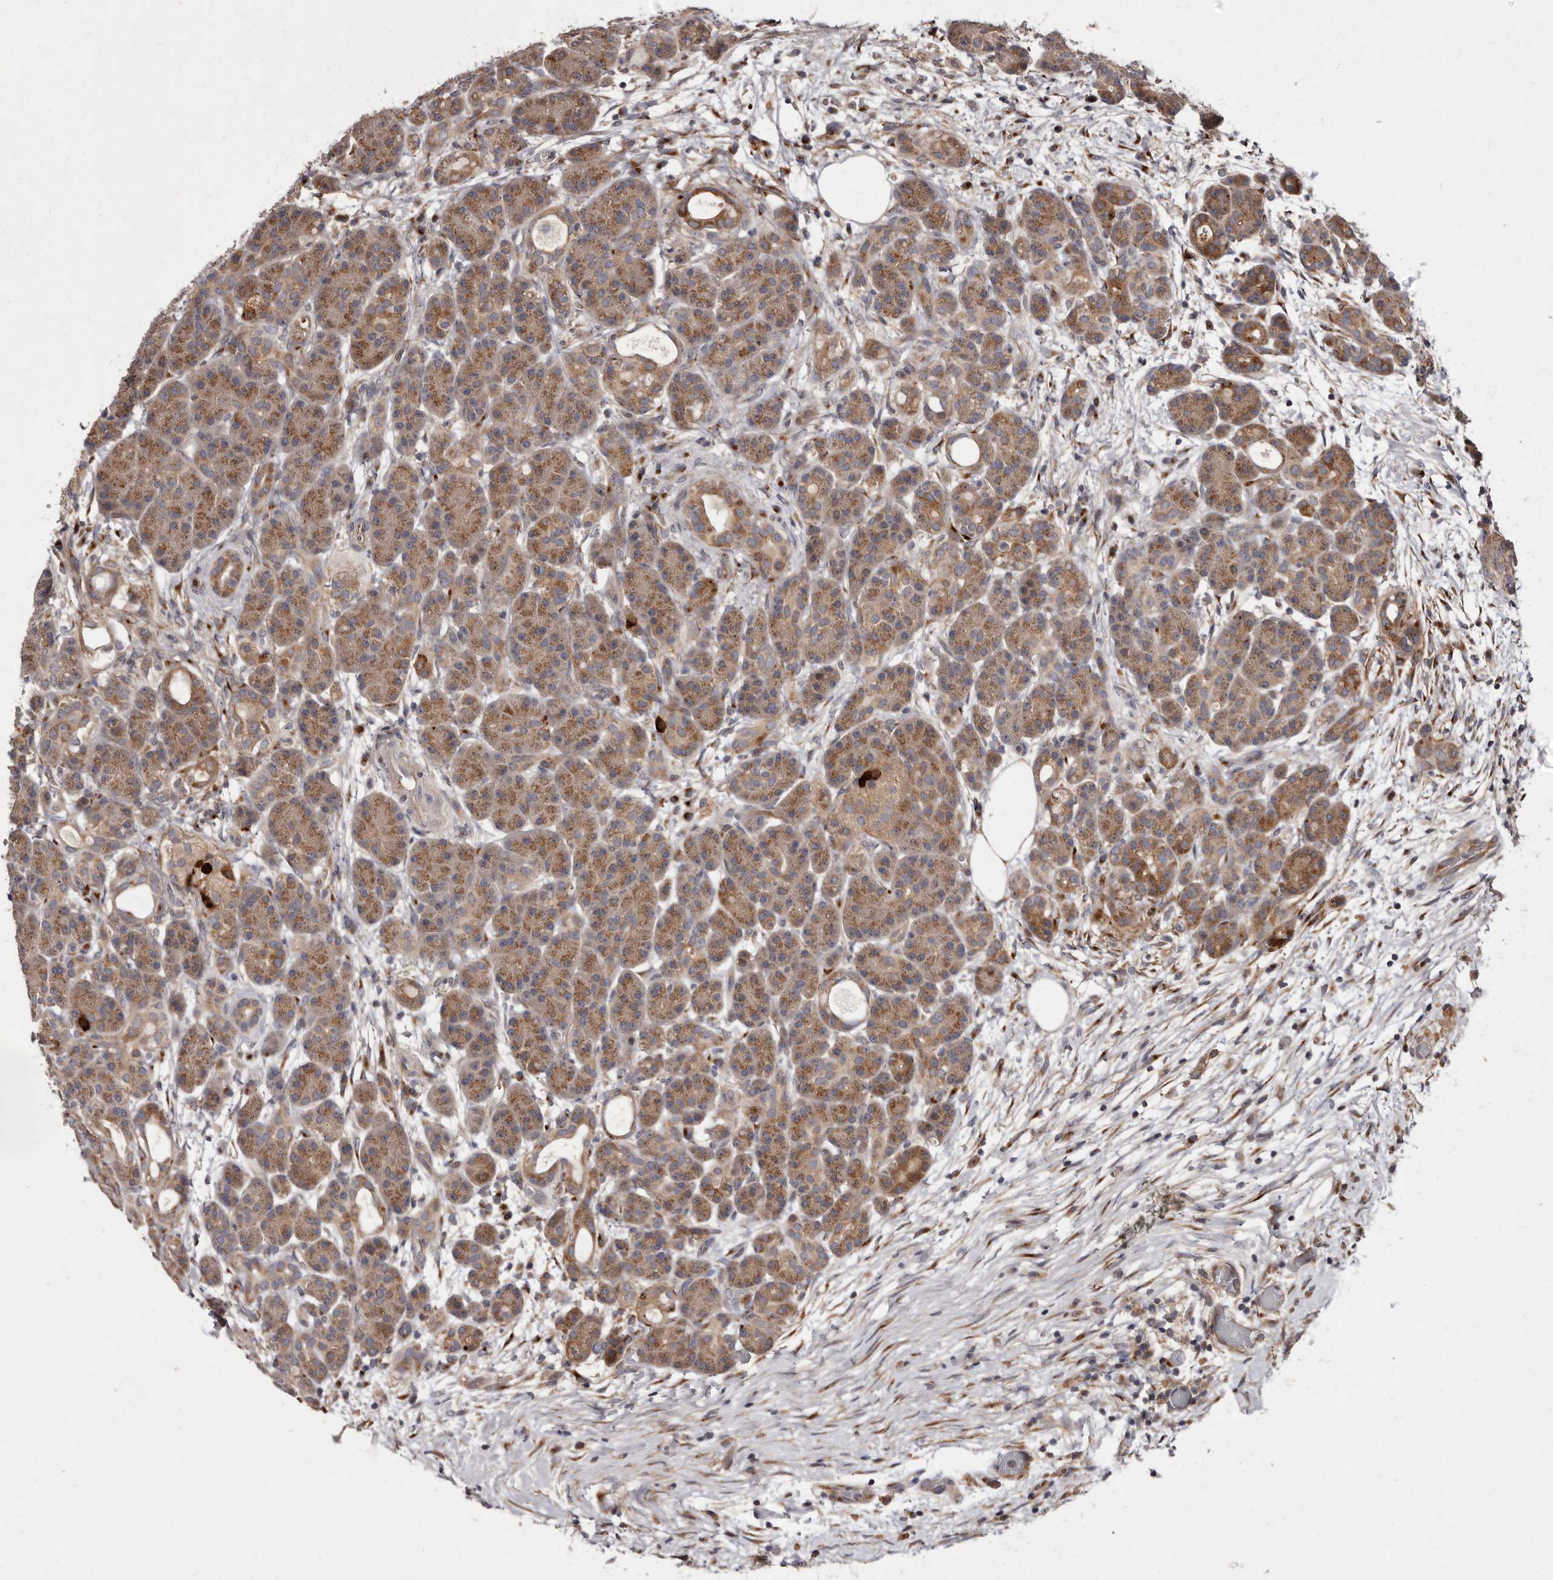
{"staining": {"intensity": "moderate", "quantity": ">75%", "location": "cytoplasmic/membranous"}, "tissue": "pancreas", "cell_type": "Exocrine glandular cells", "image_type": "normal", "snomed": [{"axis": "morphology", "description": "Normal tissue, NOS"}, {"axis": "topography", "description": "Pancreas"}], "caption": "Immunohistochemical staining of unremarkable pancreas exhibits >75% levels of moderate cytoplasmic/membranous protein positivity in approximately >75% of exocrine glandular cells.", "gene": "FLAD1", "patient": {"sex": "male", "age": 63}}